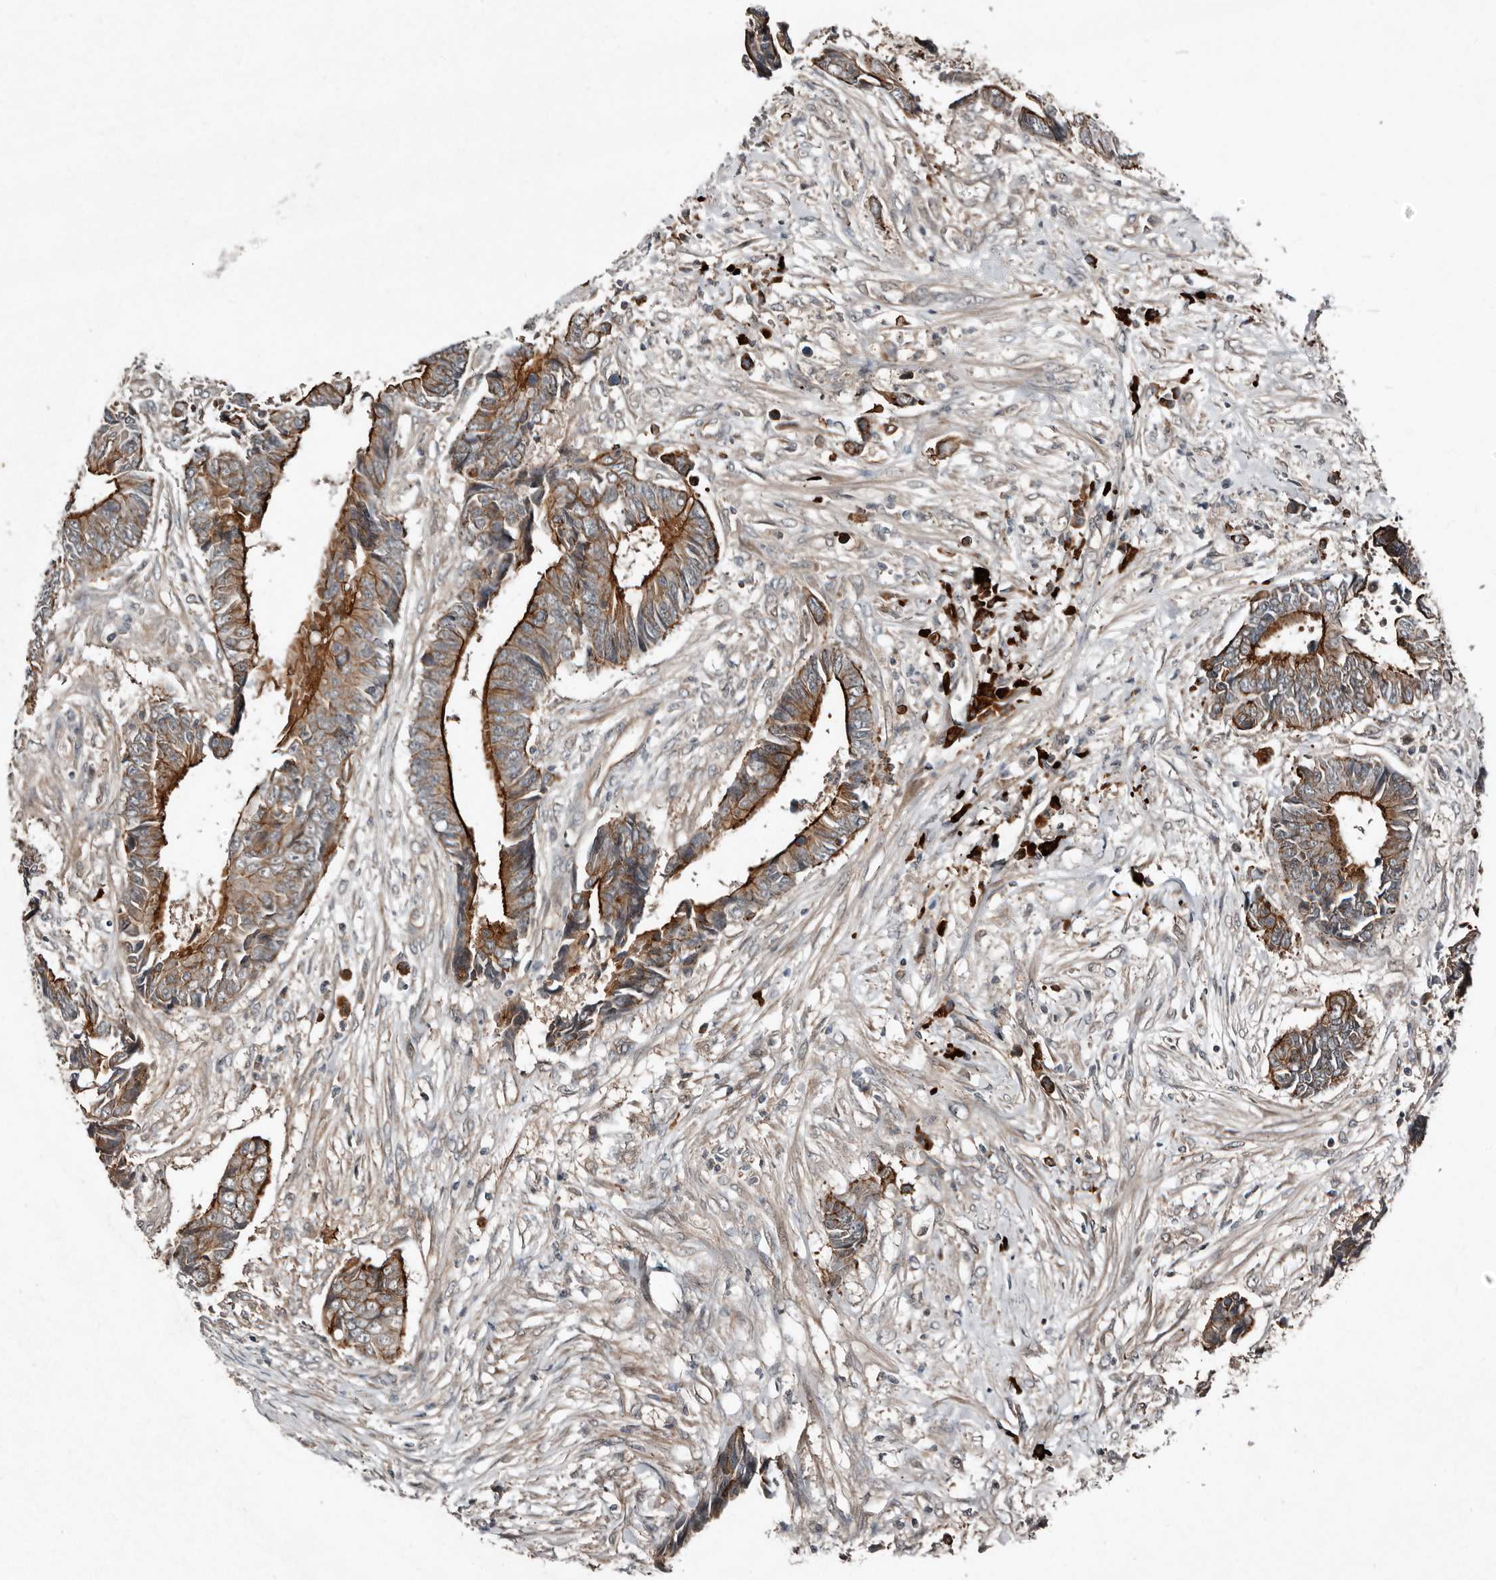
{"staining": {"intensity": "strong", "quantity": "25%-75%", "location": "cytoplasmic/membranous"}, "tissue": "colorectal cancer", "cell_type": "Tumor cells", "image_type": "cancer", "snomed": [{"axis": "morphology", "description": "Adenocarcinoma, NOS"}, {"axis": "topography", "description": "Rectum"}], "caption": "A brown stain highlights strong cytoplasmic/membranous expression of a protein in colorectal cancer tumor cells.", "gene": "TEAD3", "patient": {"sex": "male", "age": 84}}